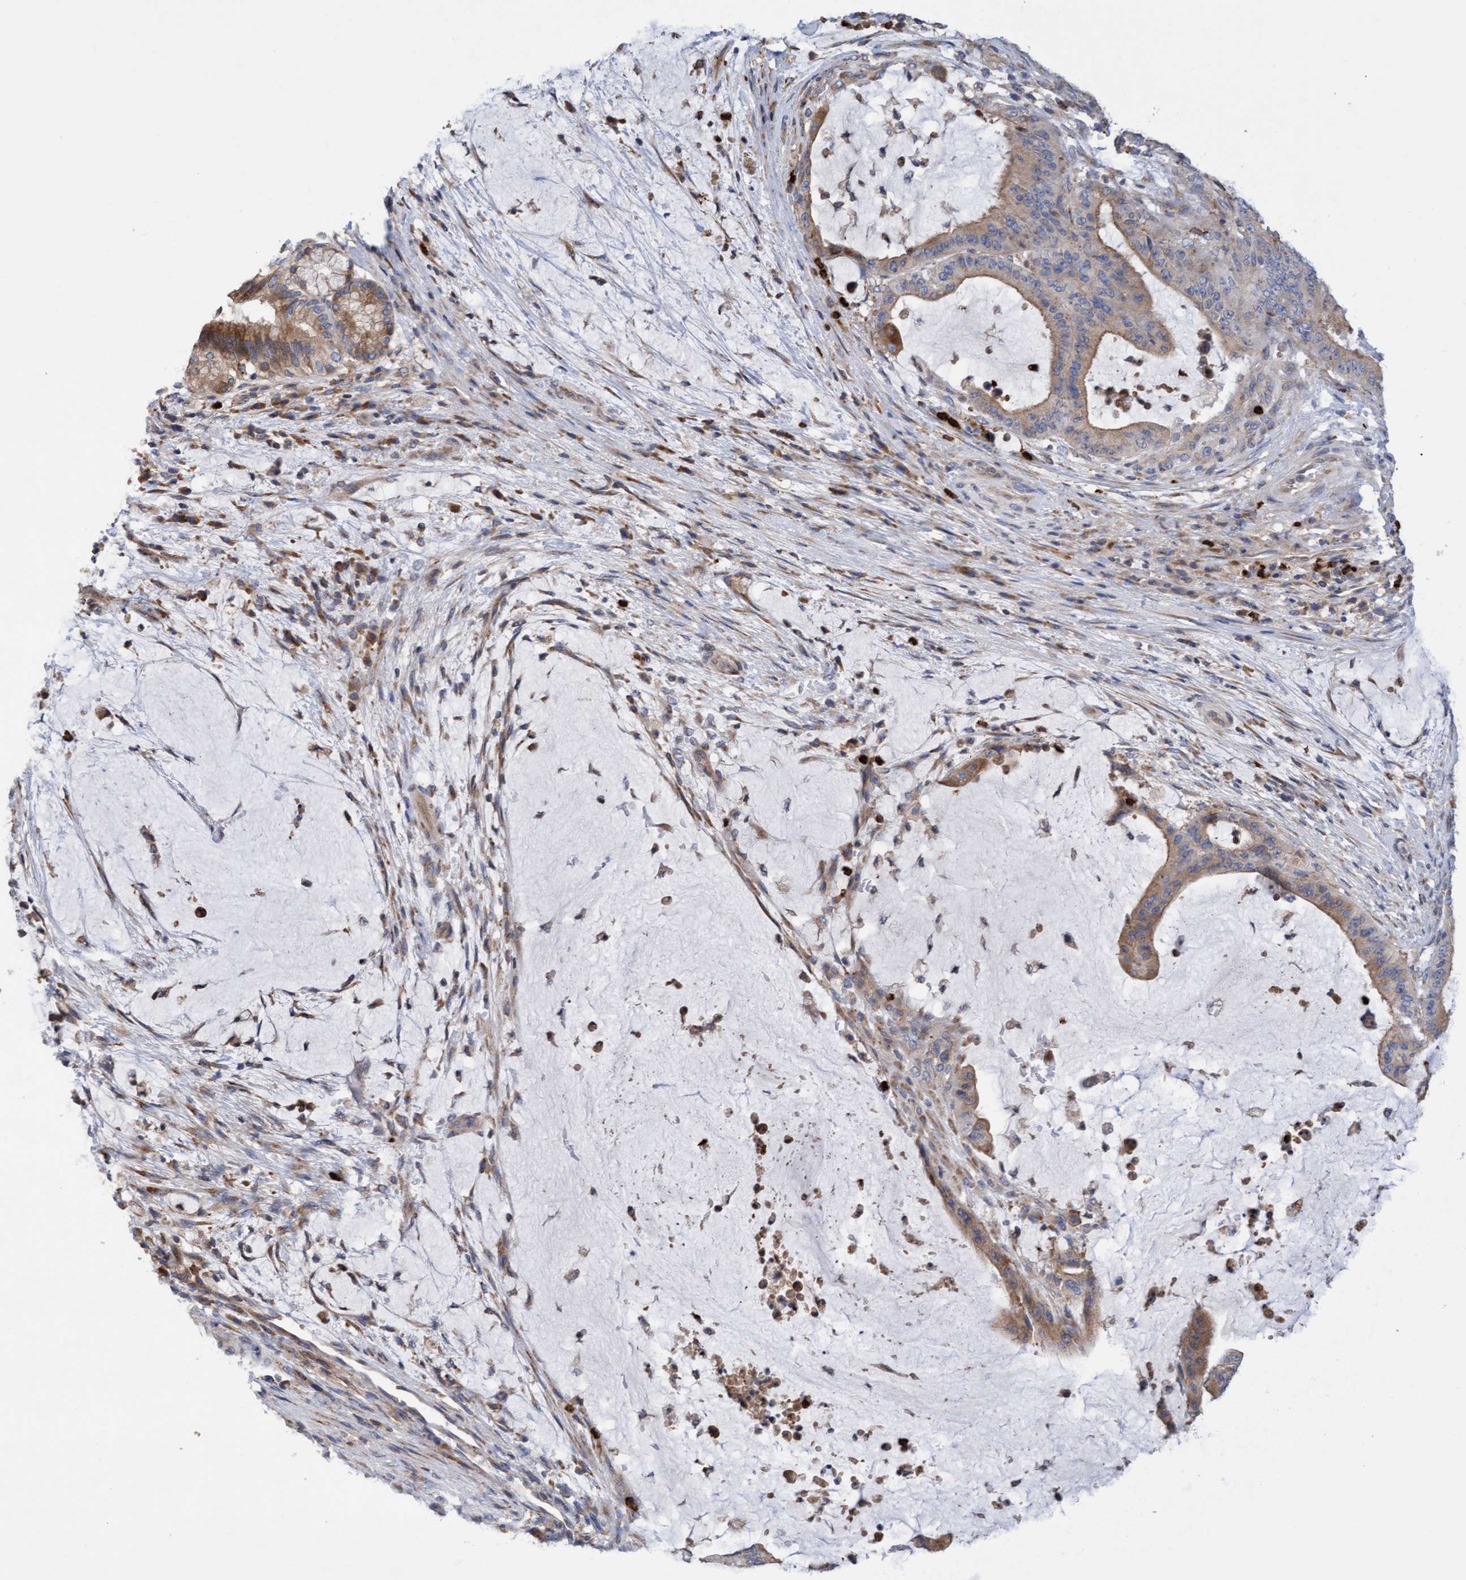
{"staining": {"intensity": "weak", "quantity": ">75%", "location": "cytoplasmic/membranous"}, "tissue": "liver cancer", "cell_type": "Tumor cells", "image_type": "cancer", "snomed": [{"axis": "morphology", "description": "Normal tissue, NOS"}, {"axis": "morphology", "description": "Cholangiocarcinoma"}, {"axis": "topography", "description": "Liver"}, {"axis": "topography", "description": "Peripheral nerve tissue"}], "caption": "Liver cancer stained with a protein marker displays weak staining in tumor cells.", "gene": "MMP8", "patient": {"sex": "female", "age": 73}}